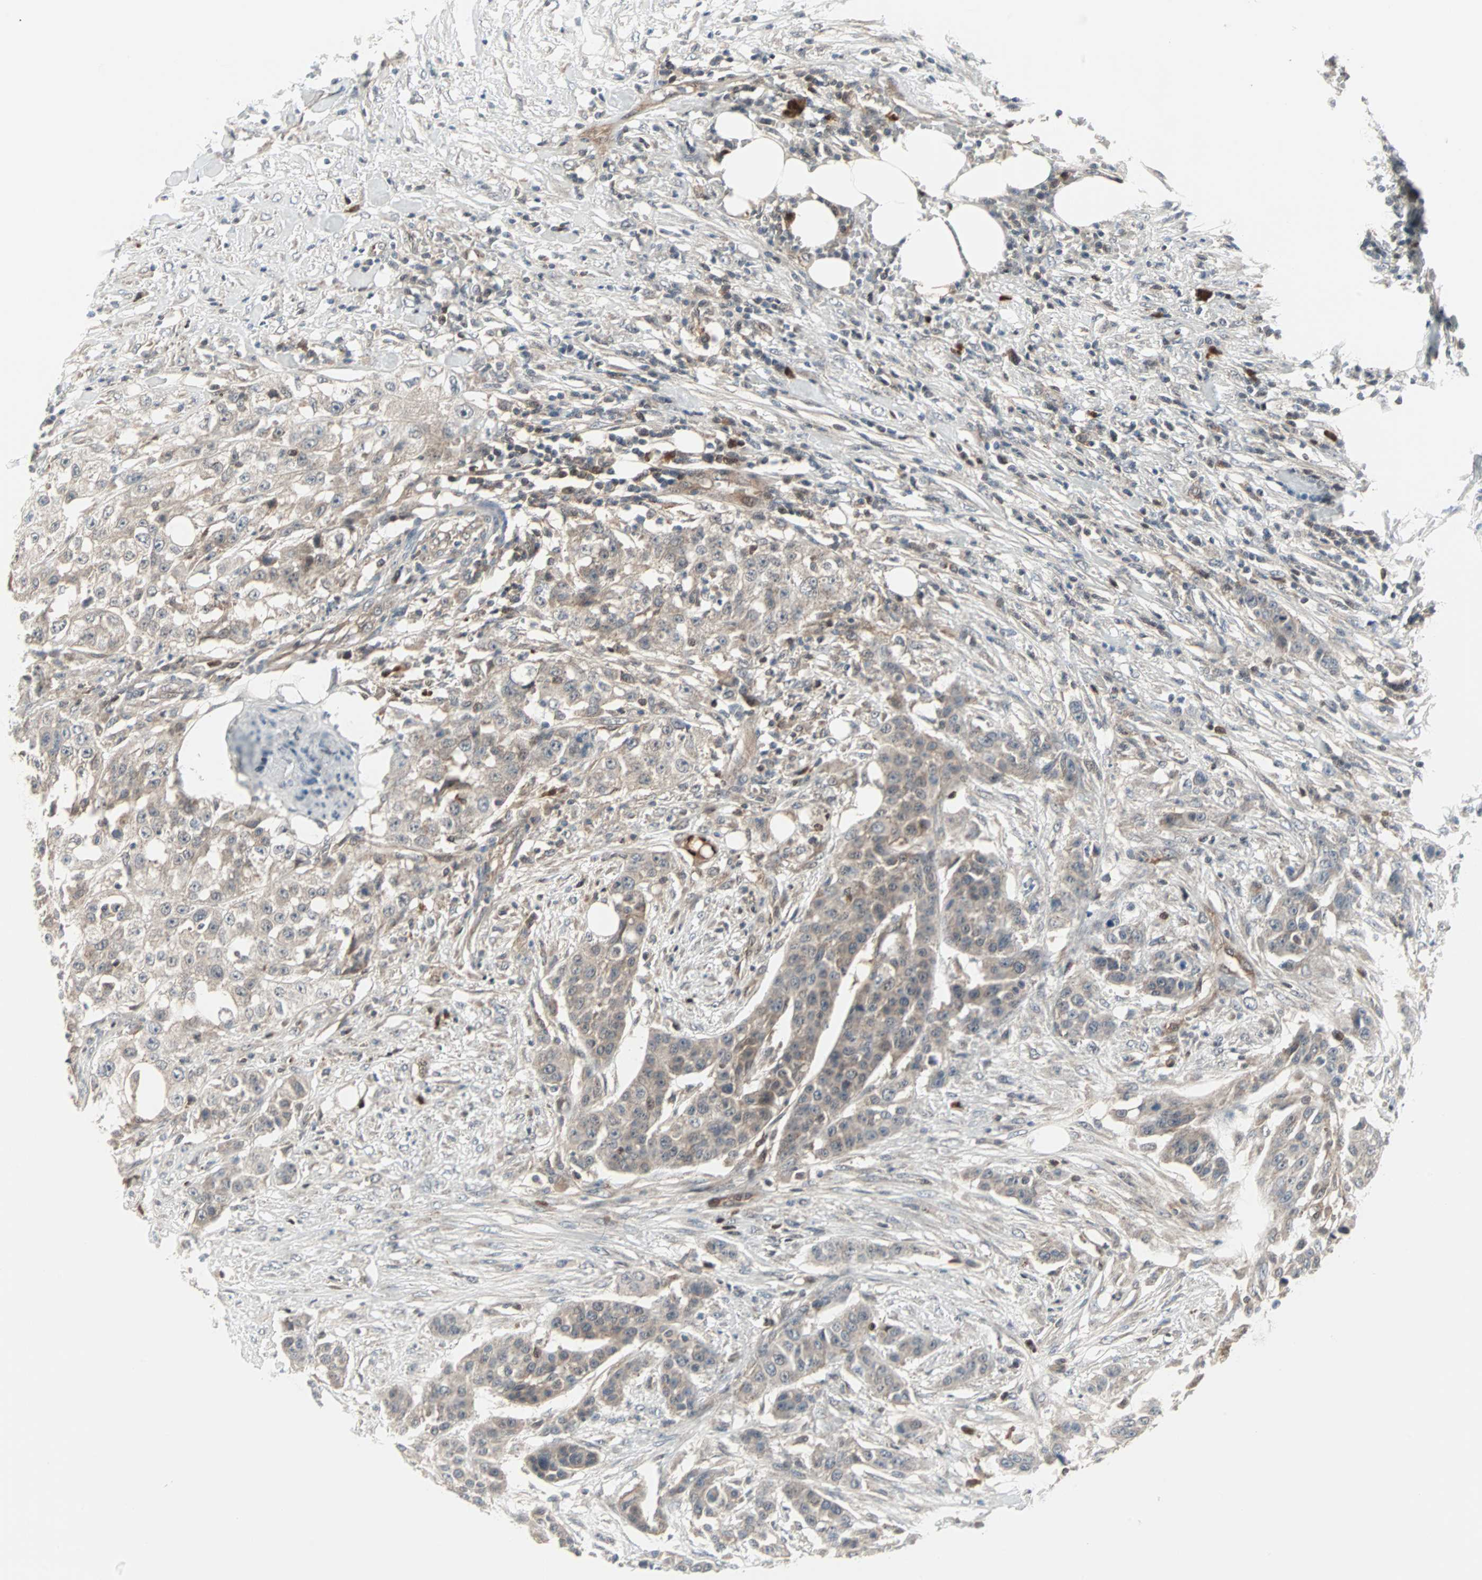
{"staining": {"intensity": "weak", "quantity": "<25%", "location": "cytoplasmic/membranous"}, "tissue": "urothelial cancer", "cell_type": "Tumor cells", "image_type": "cancer", "snomed": [{"axis": "morphology", "description": "Urothelial carcinoma, High grade"}, {"axis": "topography", "description": "Urinary bladder"}], "caption": "The photomicrograph reveals no significant positivity in tumor cells of urothelial cancer.", "gene": "CASP3", "patient": {"sex": "male", "age": 74}}